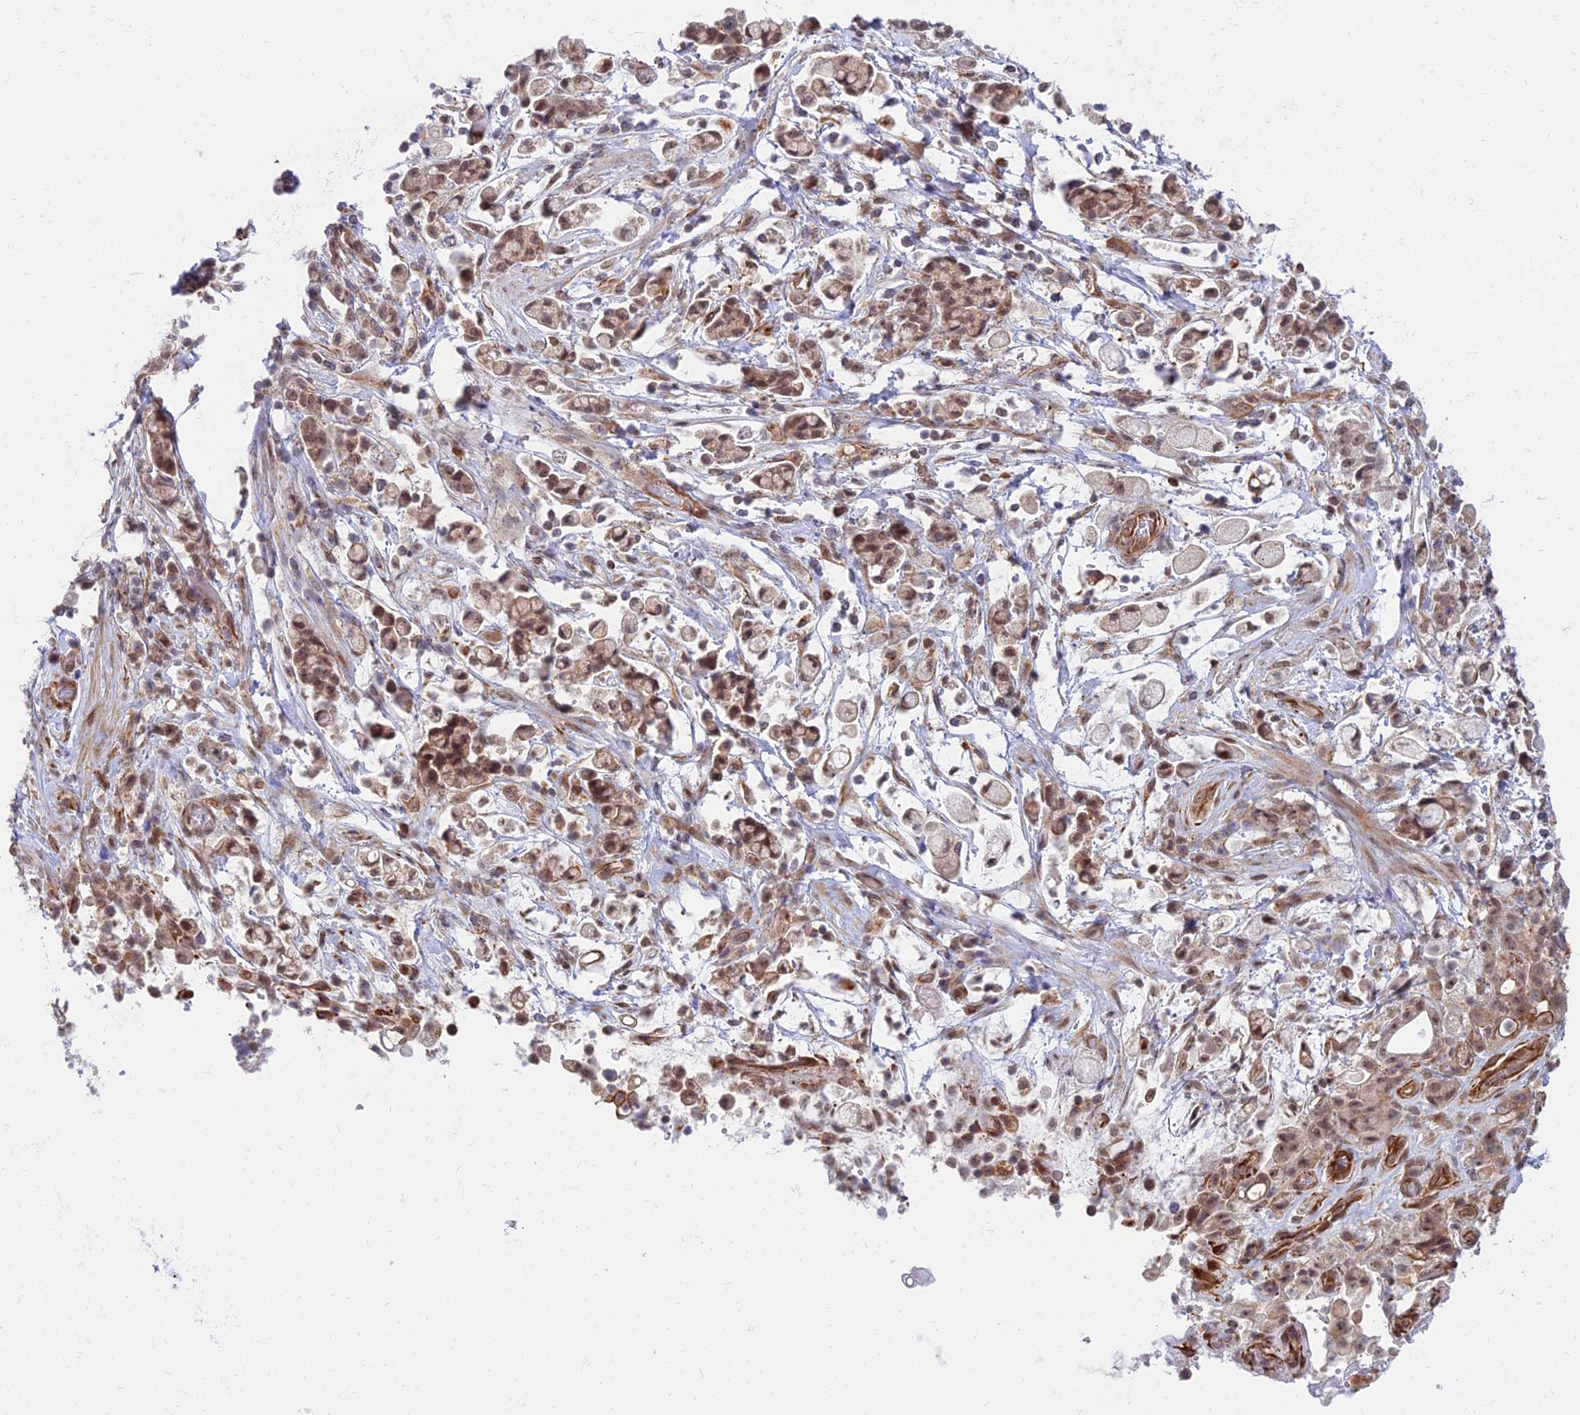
{"staining": {"intensity": "moderate", "quantity": ">75%", "location": "cytoplasmic/membranous,nuclear"}, "tissue": "stomach cancer", "cell_type": "Tumor cells", "image_type": "cancer", "snomed": [{"axis": "morphology", "description": "Adenocarcinoma, NOS"}, {"axis": "topography", "description": "Stomach"}], "caption": "DAB (3,3'-diaminobenzidine) immunohistochemical staining of human adenocarcinoma (stomach) exhibits moderate cytoplasmic/membranous and nuclear protein staining in about >75% of tumor cells.", "gene": "SAPCD2", "patient": {"sex": "female", "age": 60}}